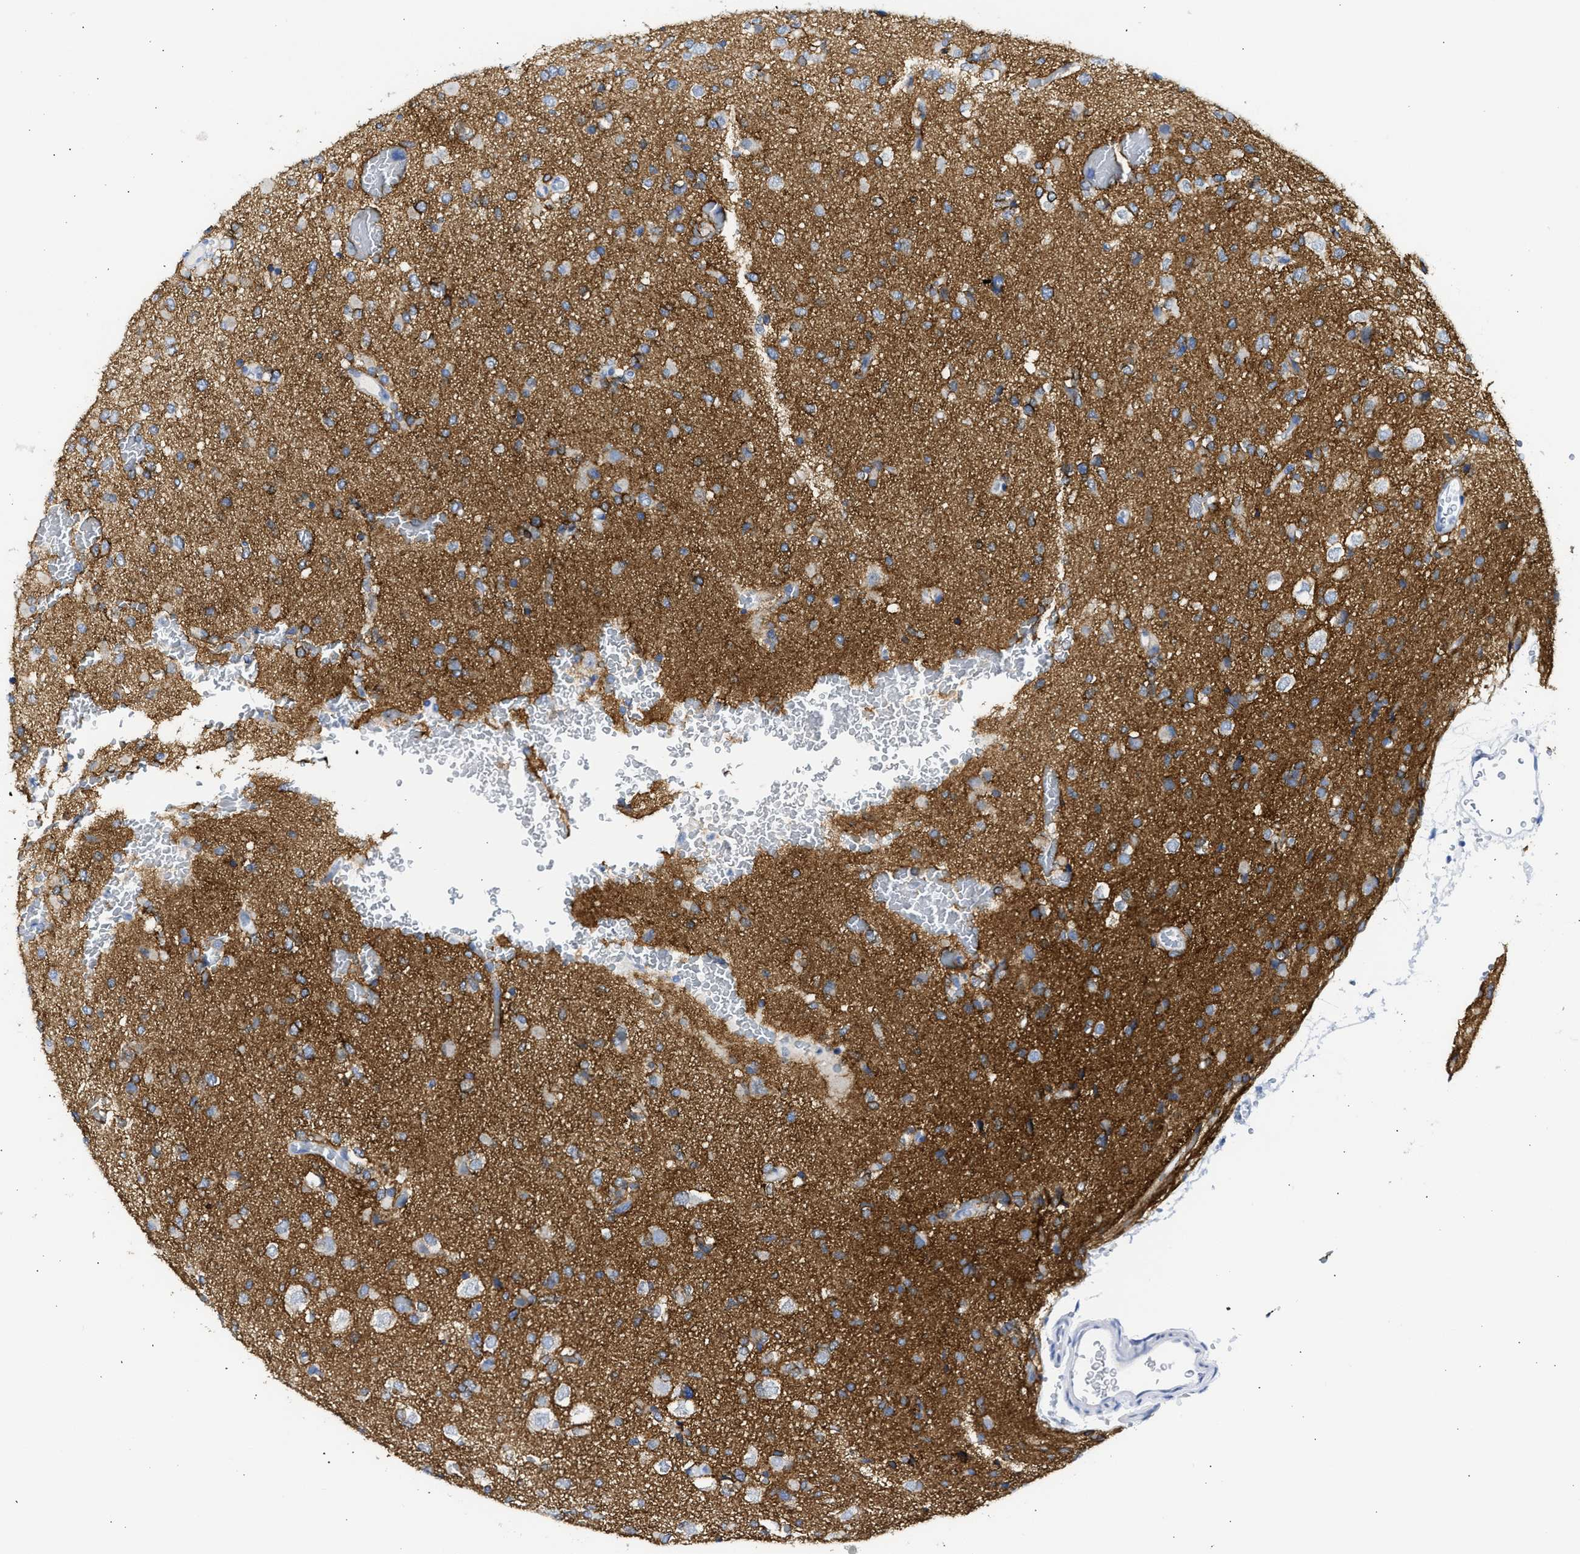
{"staining": {"intensity": "moderate", "quantity": ">75%", "location": "cytoplasmic/membranous"}, "tissue": "glioma", "cell_type": "Tumor cells", "image_type": "cancer", "snomed": [{"axis": "morphology", "description": "Glioma, malignant, Low grade"}, {"axis": "topography", "description": "Brain"}], "caption": "IHC staining of glioma, which exhibits medium levels of moderate cytoplasmic/membranous expression in about >75% of tumor cells indicating moderate cytoplasmic/membranous protein staining. The staining was performed using DAB (brown) for protein detection and nuclei were counterstained in hematoxylin (blue).", "gene": "NCAM1", "patient": {"sex": "female", "age": 22}}